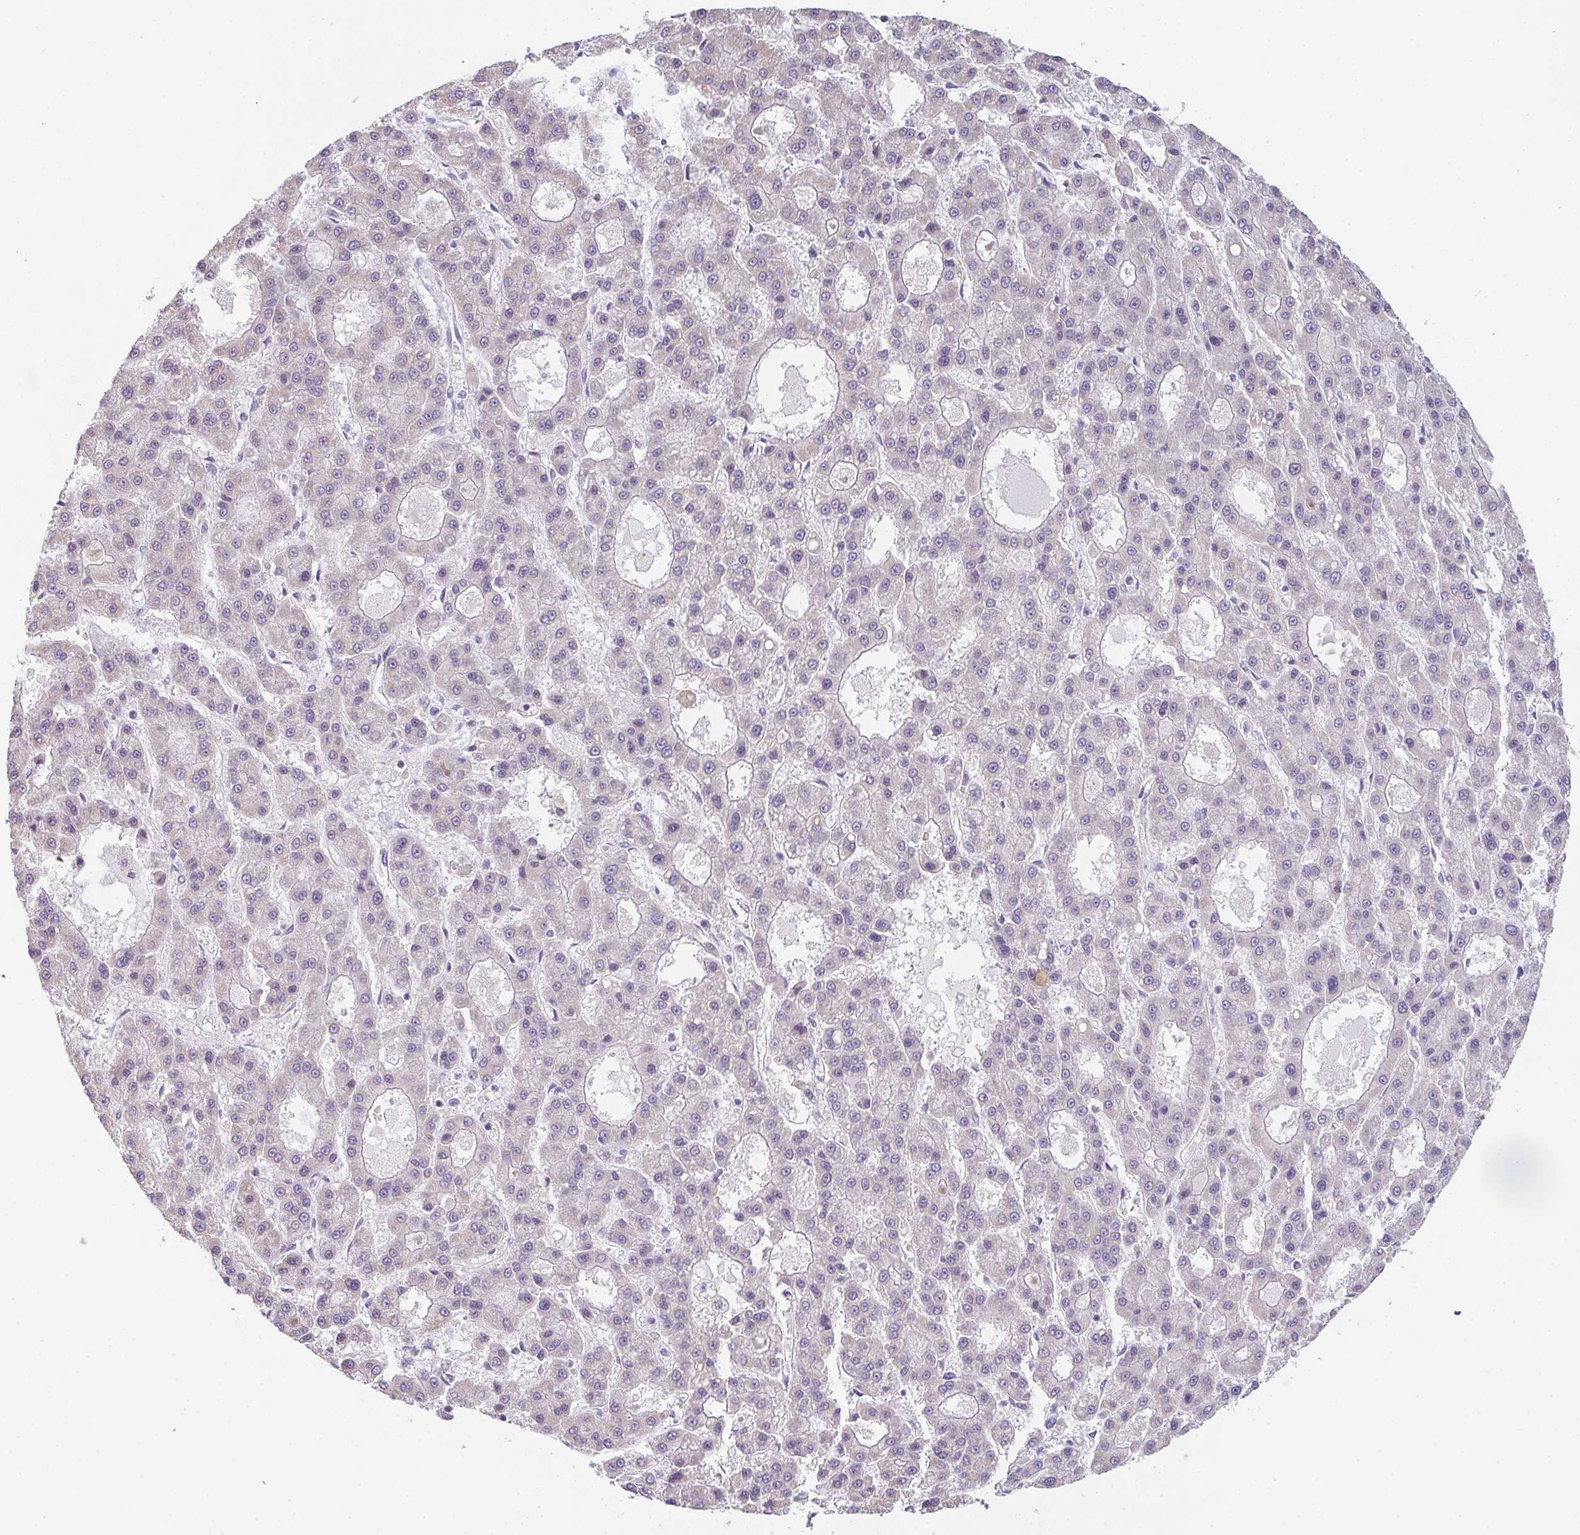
{"staining": {"intensity": "weak", "quantity": "<25%", "location": "cytoplasmic/membranous"}, "tissue": "liver cancer", "cell_type": "Tumor cells", "image_type": "cancer", "snomed": [{"axis": "morphology", "description": "Carcinoma, Hepatocellular, NOS"}, {"axis": "topography", "description": "Liver"}], "caption": "This is an immunohistochemistry micrograph of human liver cancer. There is no positivity in tumor cells.", "gene": "CACNA1S", "patient": {"sex": "male", "age": 70}}